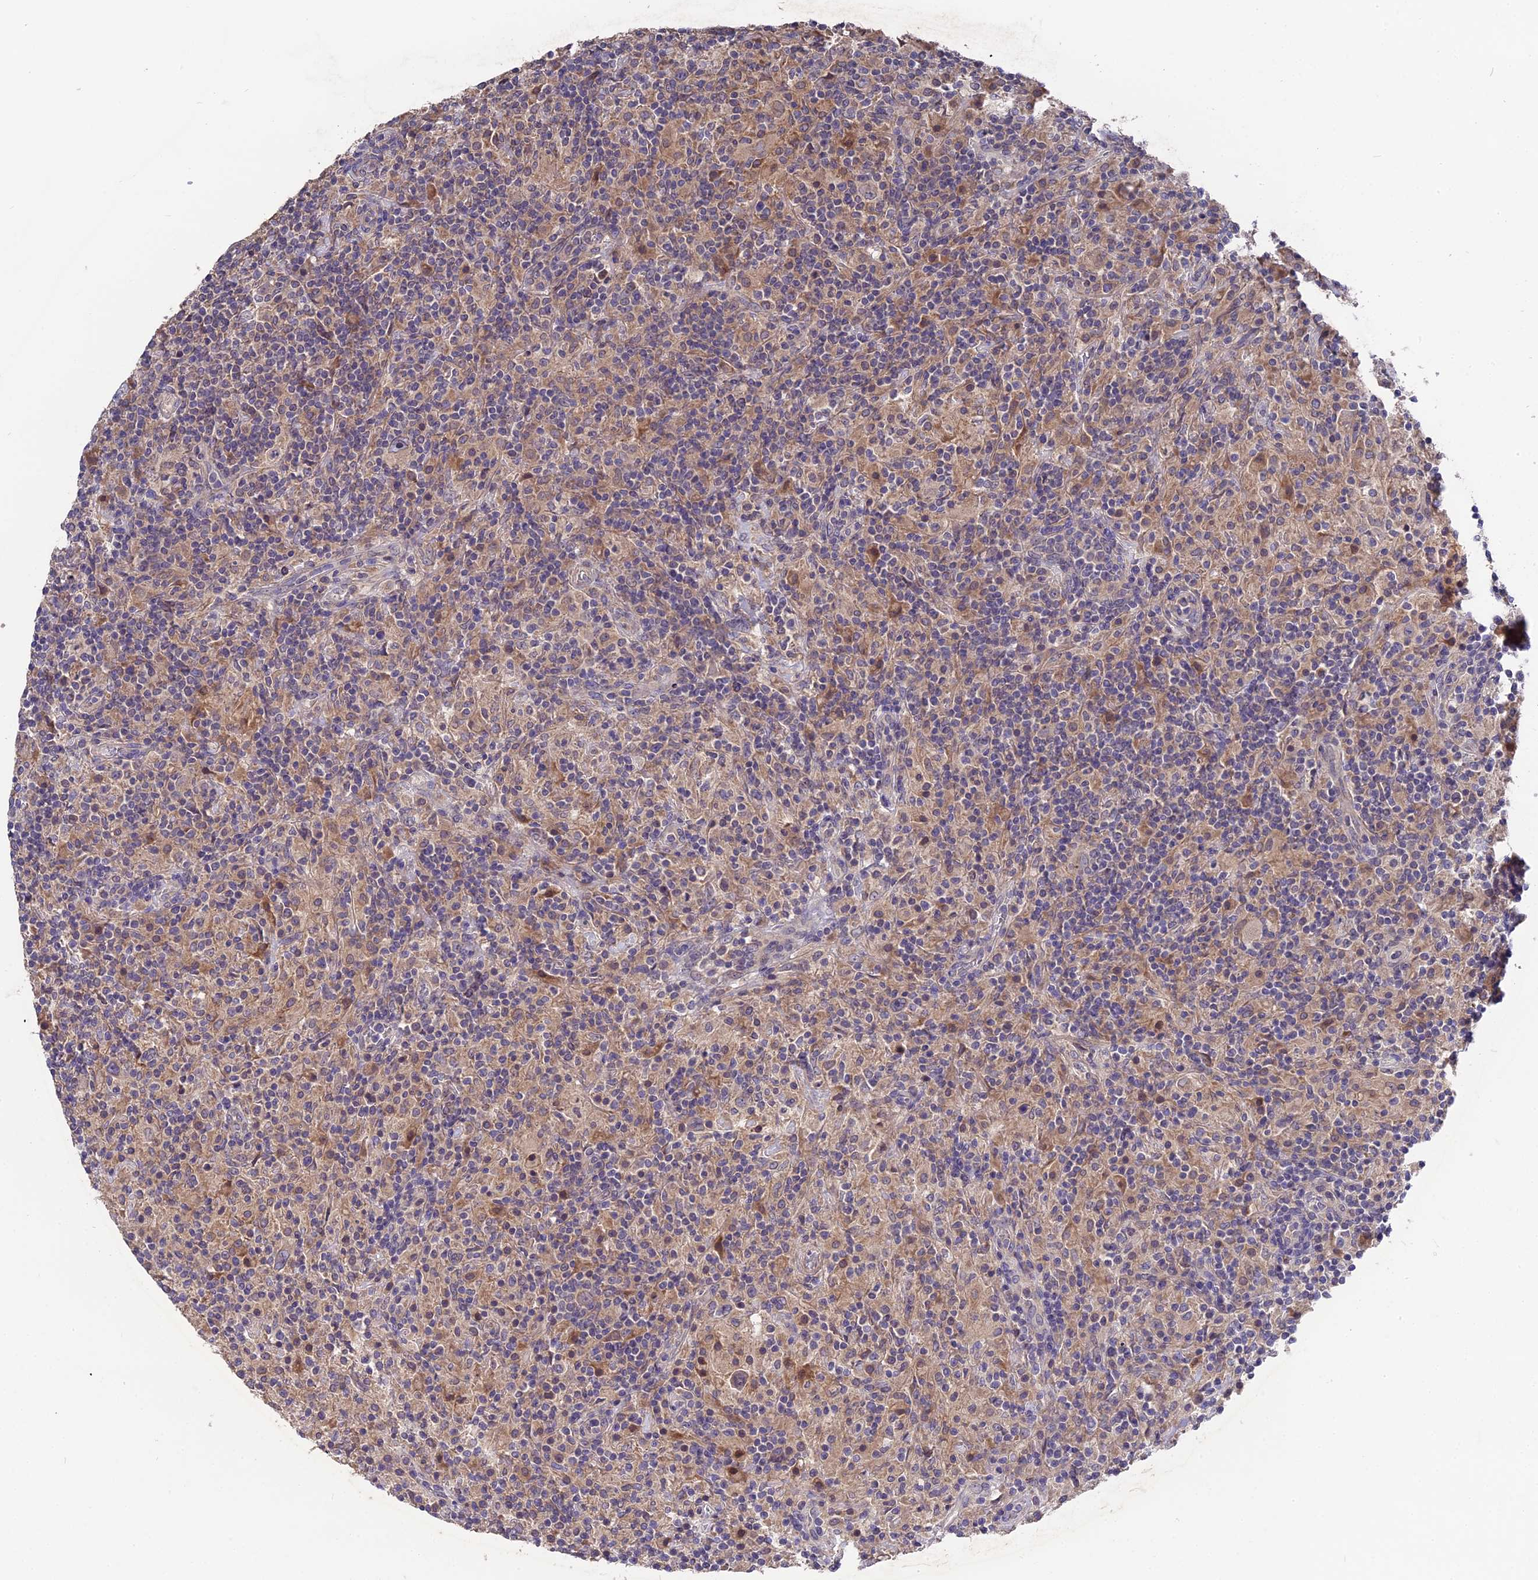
{"staining": {"intensity": "weak", "quantity": "25%-75%", "location": "cytoplasmic/membranous"}, "tissue": "lymphoma", "cell_type": "Tumor cells", "image_type": "cancer", "snomed": [{"axis": "morphology", "description": "Hodgkin's disease, NOS"}, {"axis": "topography", "description": "Lymph node"}], "caption": "Tumor cells exhibit weak cytoplasmic/membranous expression in about 25%-75% of cells in Hodgkin's disease.", "gene": "ZCCHC2", "patient": {"sex": "male", "age": 70}}